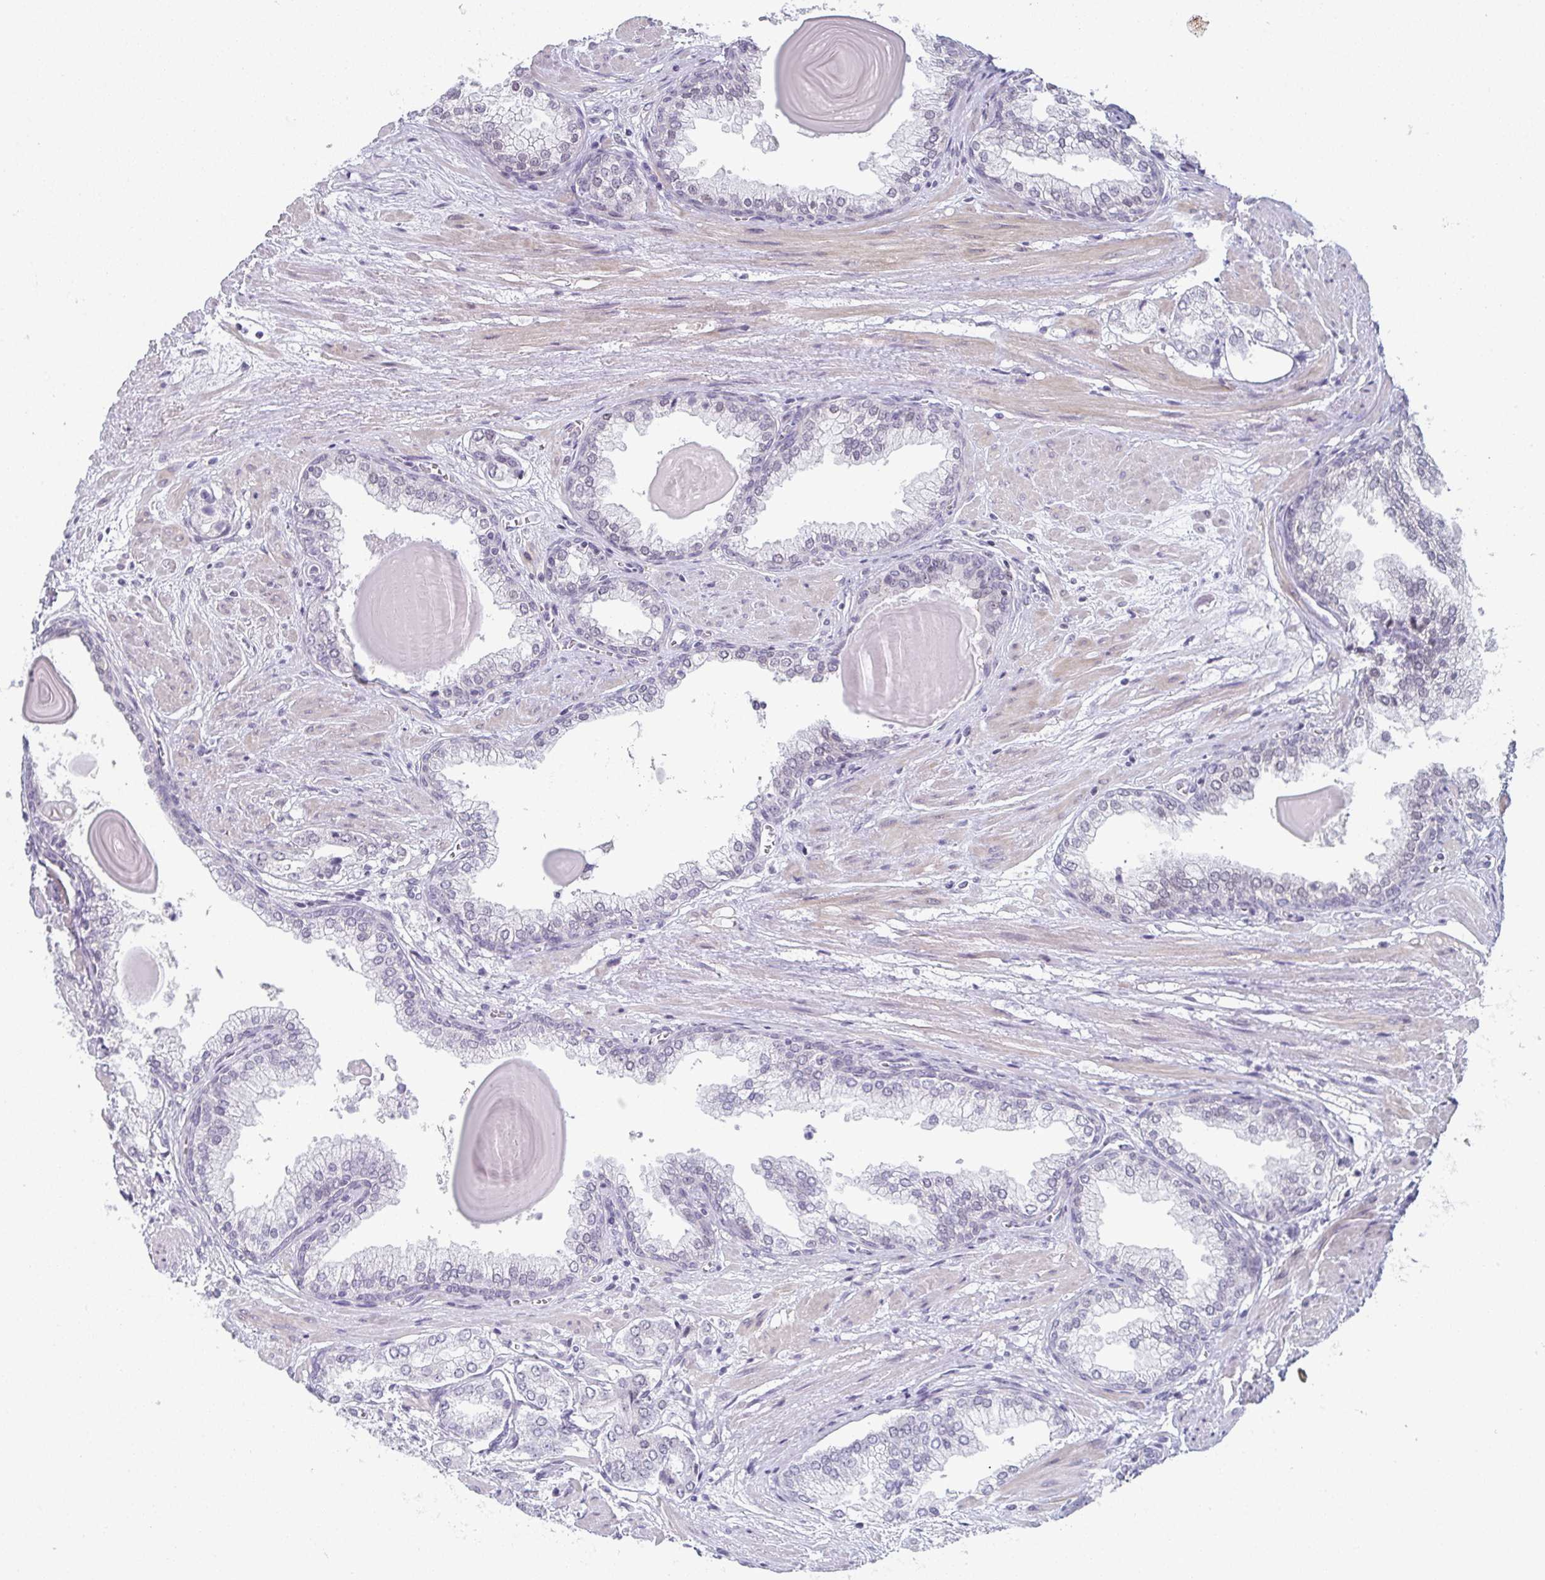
{"staining": {"intensity": "negative", "quantity": "none", "location": "none"}, "tissue": "prostate cancer", "cell_type": "Tumor cells", "image_type": "cancer", "snomed": [{"axis": "morphology", "description": "Adenocarcinoma, Low grade"}, {"axis": "topography", "description": "Prostate"}], "caption": "Protein analysis of prostate cancer (low-grade adenocarcinoma) demonstrates no significant positivity in tumor cells.", "gene": "PYCR3", "patient": {"sex": "male", "age": 64}}